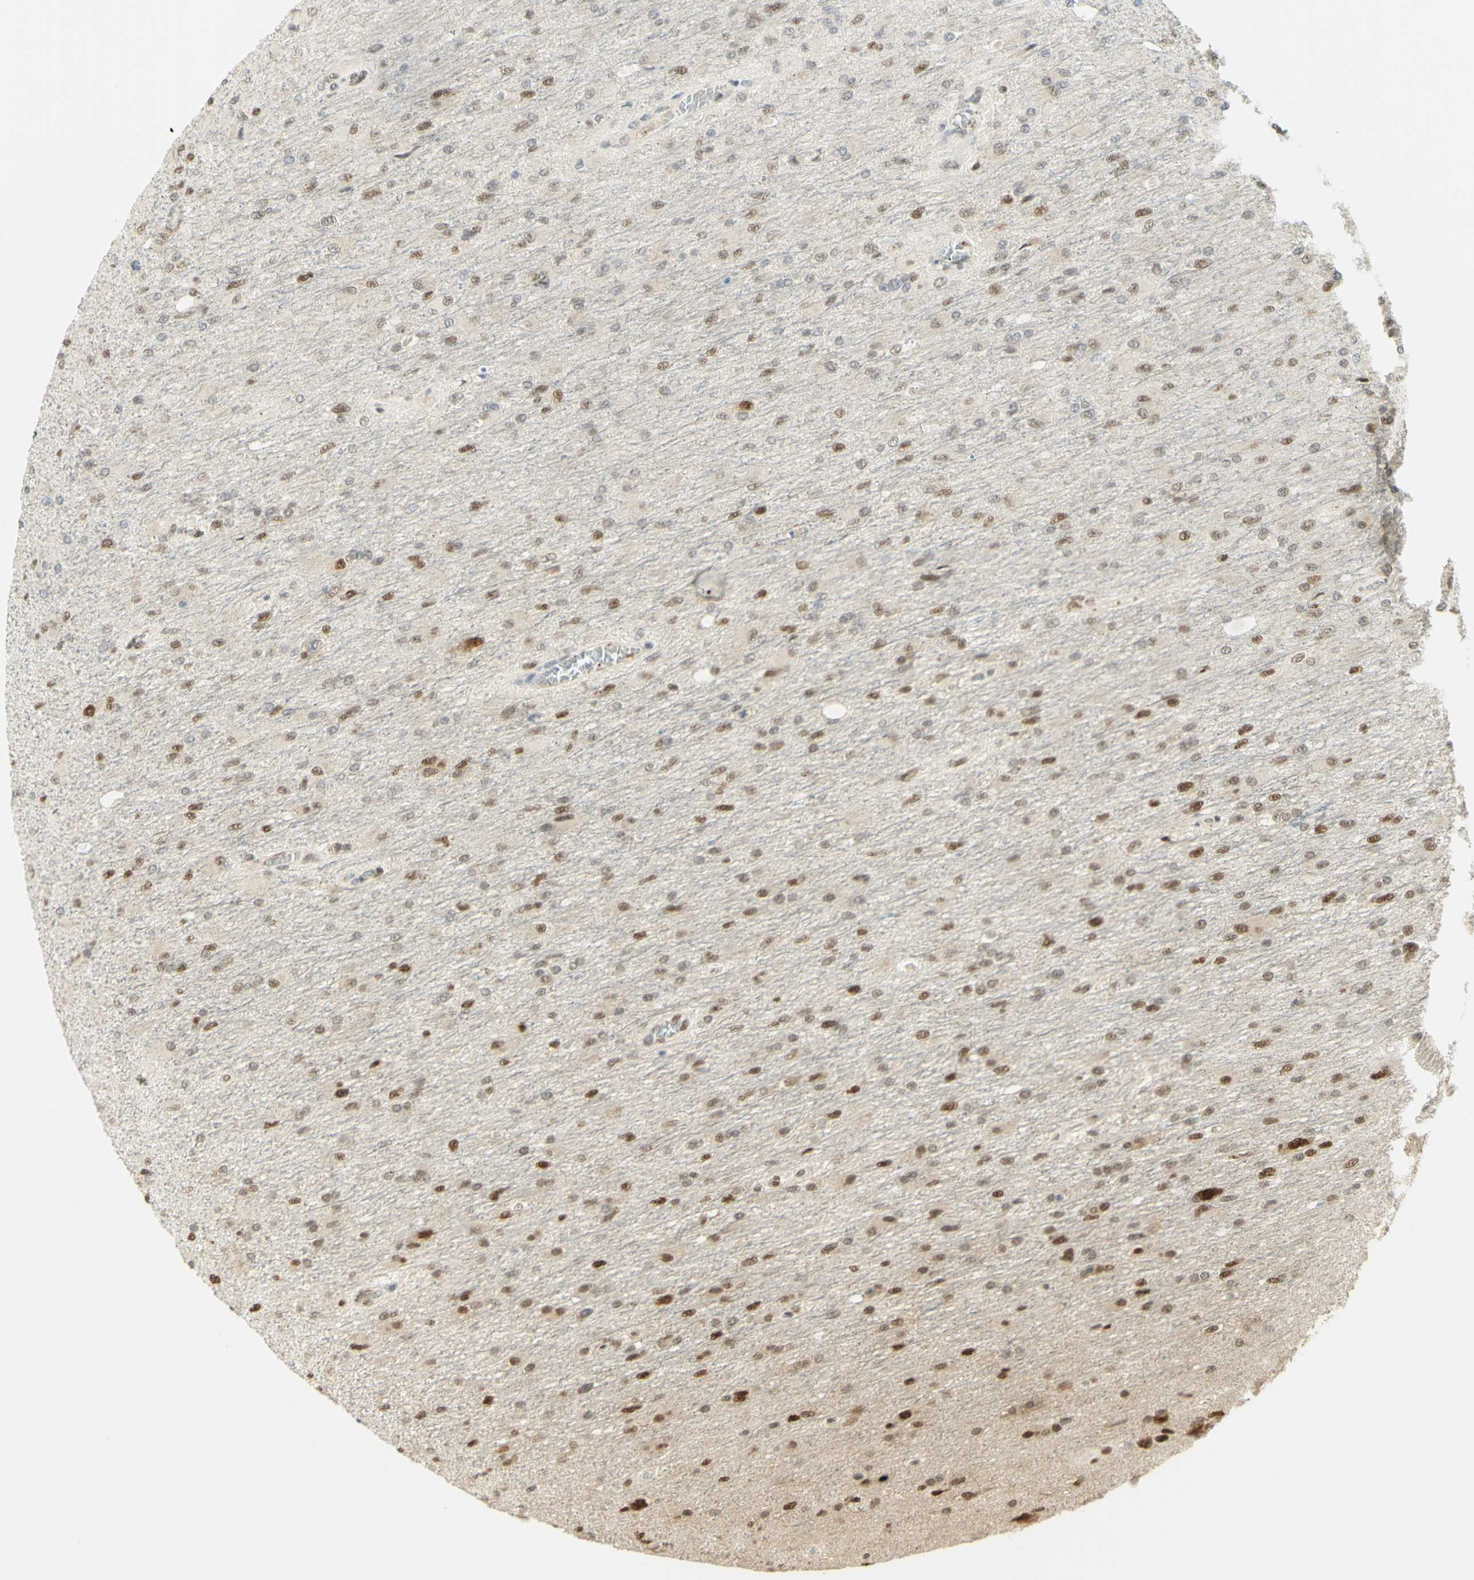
{"staining": {"intensity": "moderate", "quantity": "25%-75%", "location": "nuclear"}, "tissue": "glioma", "cell_type": "Tumor cells", "image_type": "cancer", "snomed": [{"axis": "morphology", "description": "Glioma, malignant, High grade"}, {"axis": "topography", "description": "Cerebral cortex"}], "caption": "Immunohistochemical staining of glioma demonstrates medium levels of moderate nuclear protein expression in about 25%-75% of tumor cells.", "gene": "DDX1", "patient": {"sex": "female", "age": 36}}